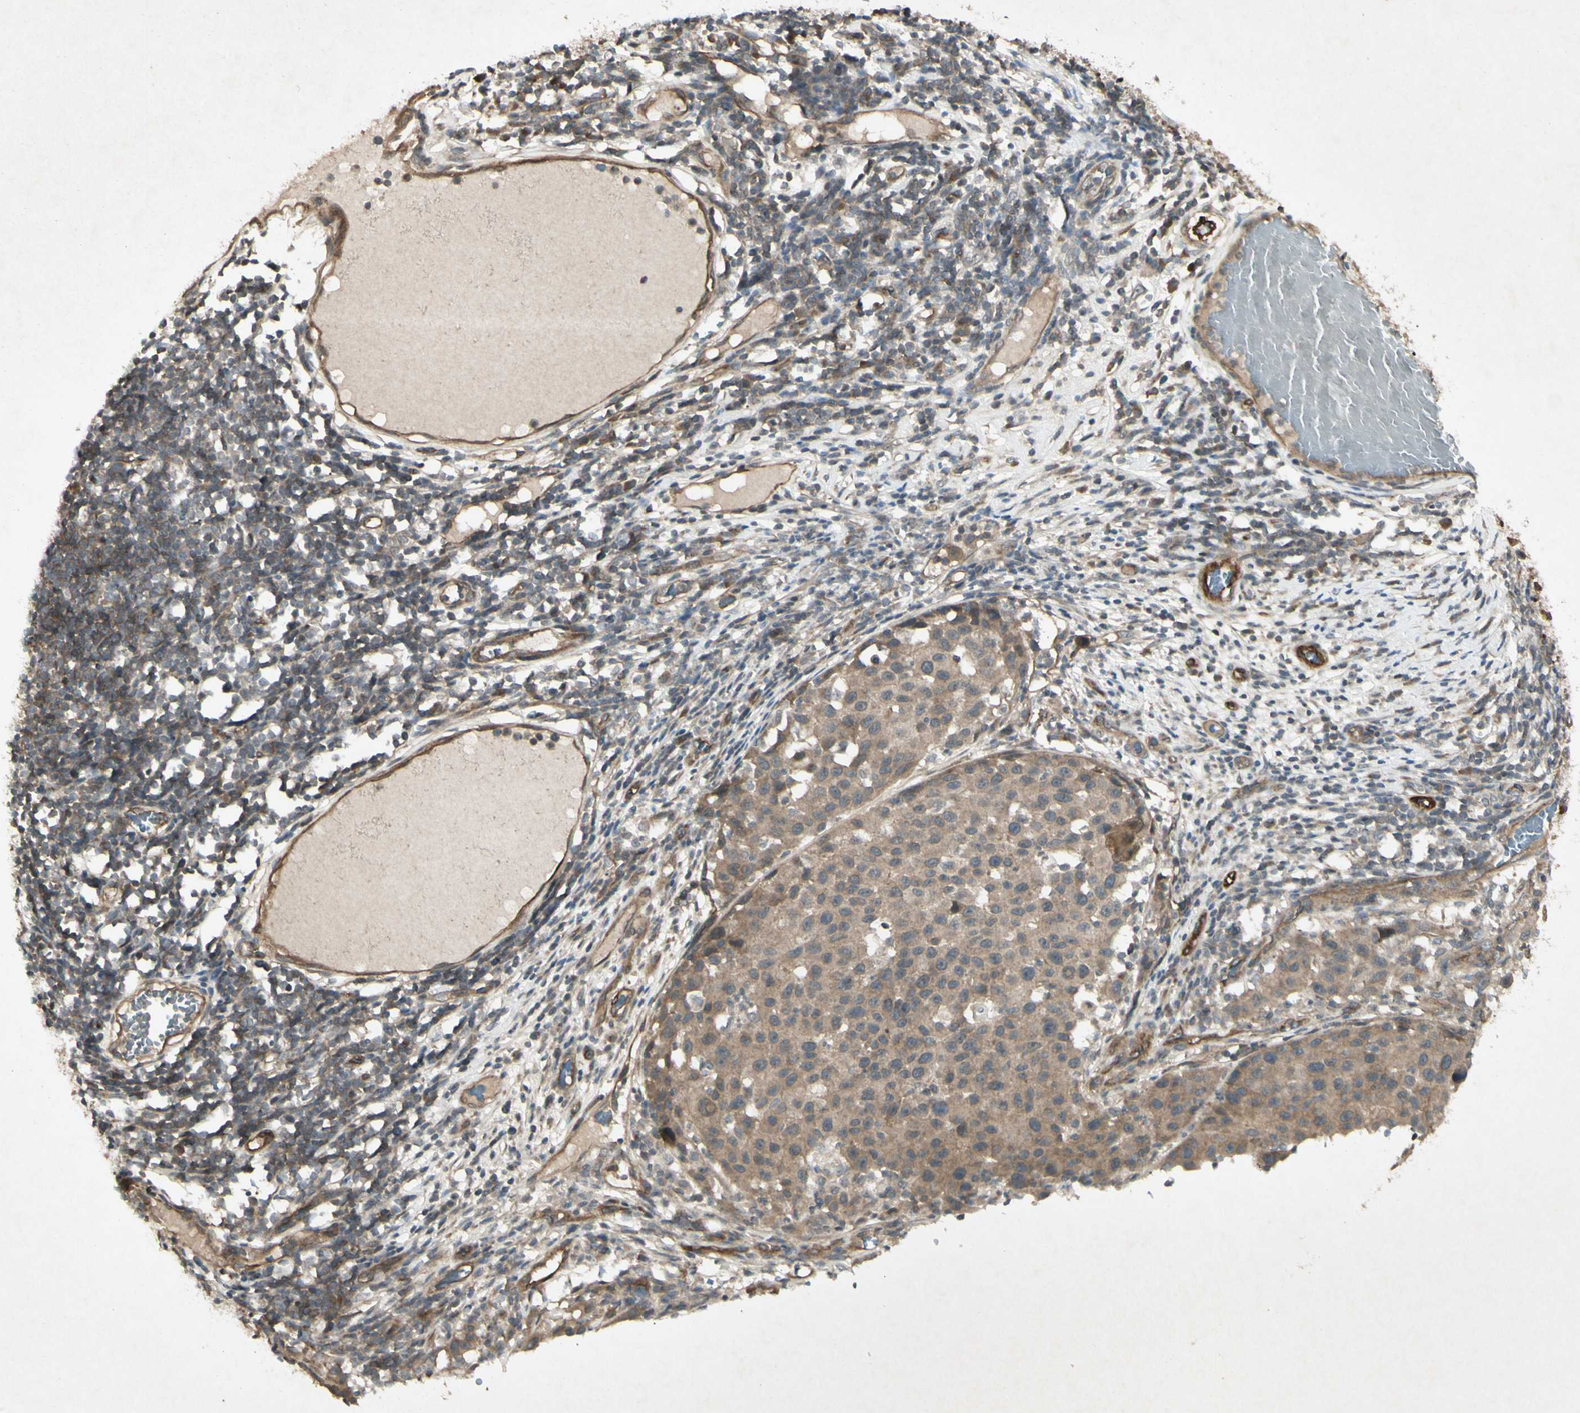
{"staining": {"intensity": "weak", "quantity": ">75%", "location": "cytoplasmic/membranous"}, "tissue": "melanoma", "cell_type": "Tumor cells", "image_type": "cancer", "snomed": [{"axis": "morphology", "description": "Malignant melanoma, Metastatic site"}, {"axis": "topography", "description": "Lymph node"}], "caption": "An immunohistochemistry histopathology image of tumor tissue is shown. Protein staining in brown shows weak cytoplasmic/membranous positivity in melanoma within tumor cells.", "gene": "JAG1", "patient": {"sex": "male", "age": 61}}